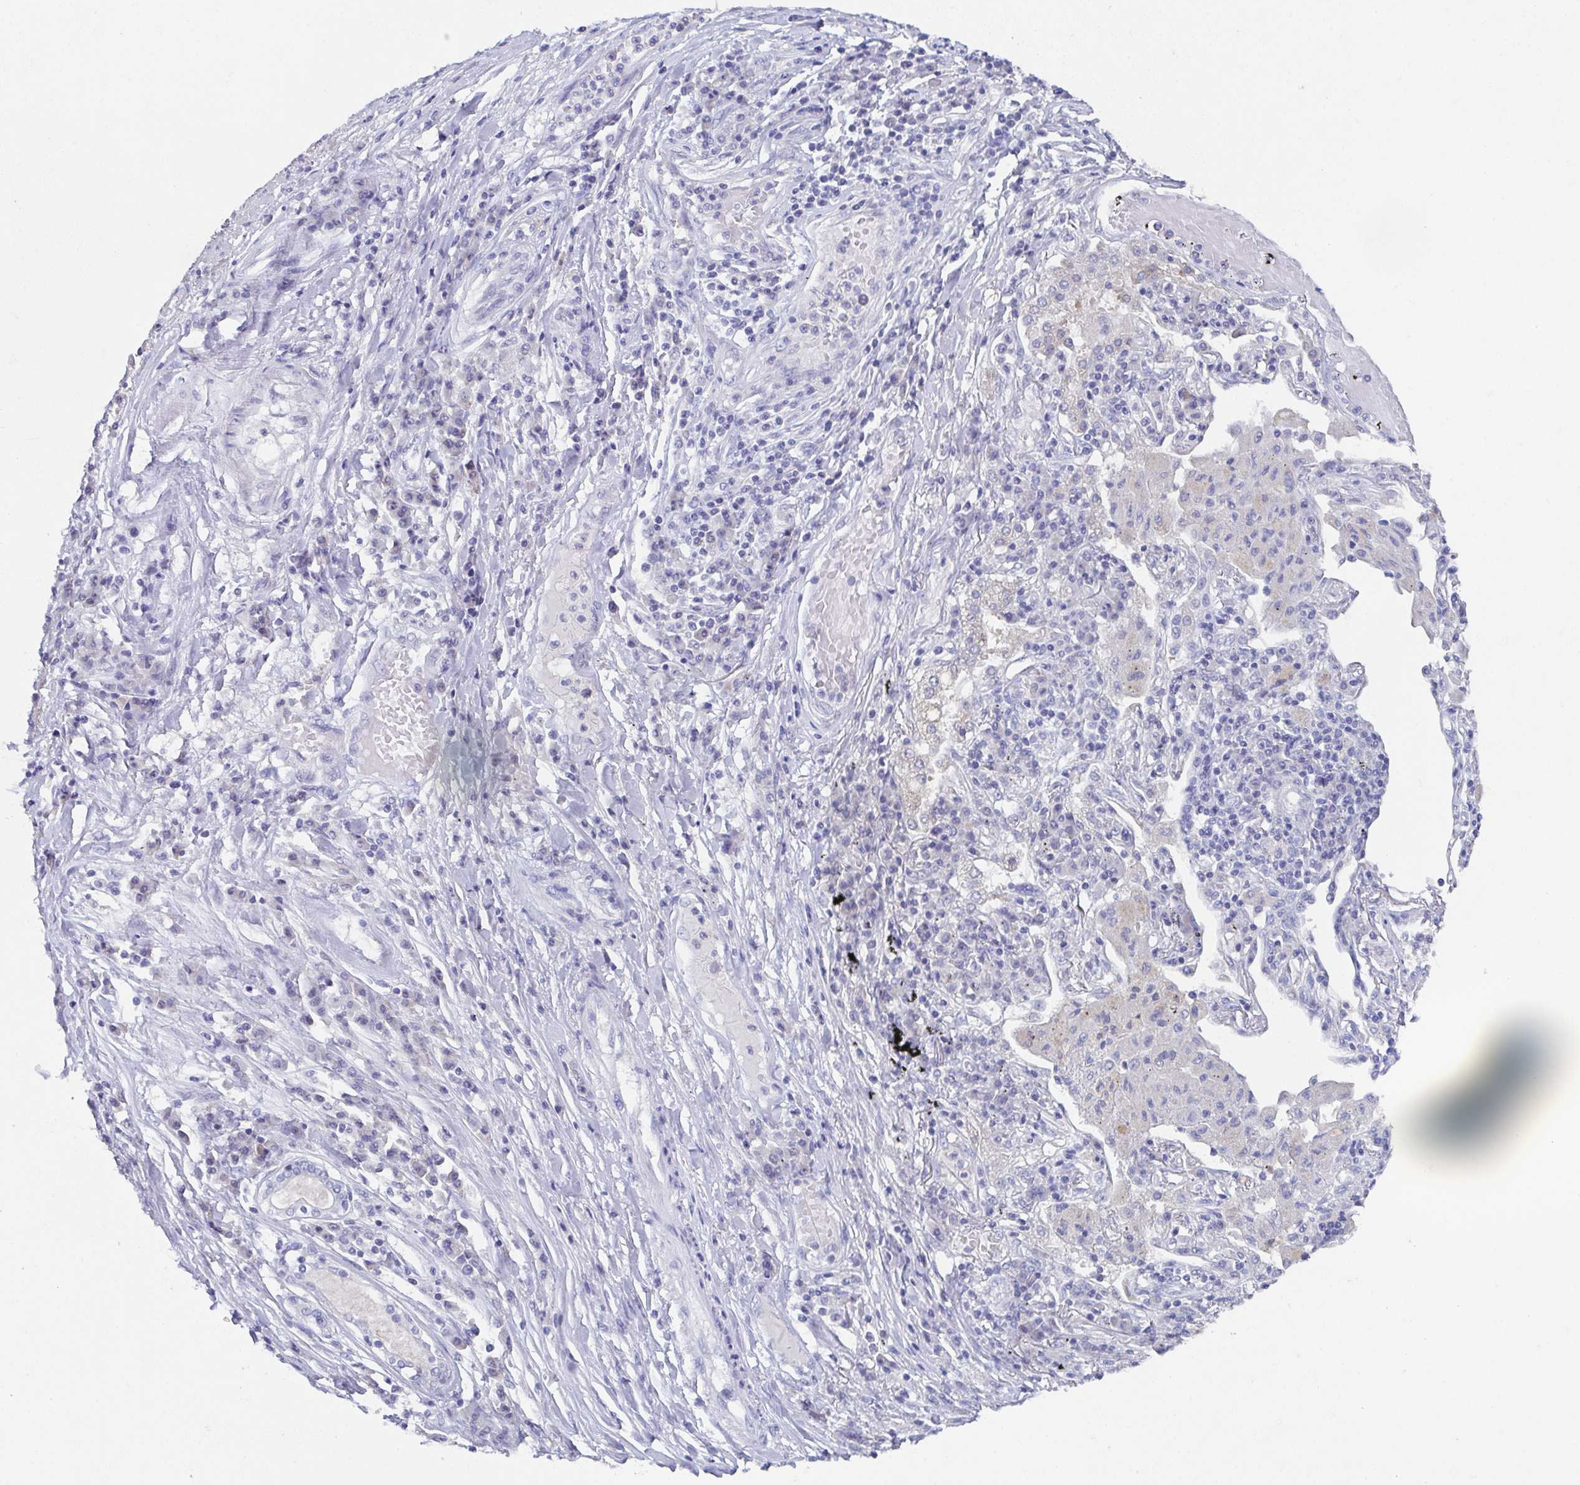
{"staining": {"intensity": "negative", "quantity": "none", "location": "none"}, "tissue": "lung cancer", "cell_type": "Tumor cells", "image_type": "cancer", "snomed": [{"axis": "morphology", "description": "Squamous cell carcinoma, NOS"}, {"axis": "topography", "description": "Lung"}], "caption": "IHC histopathology image of human lung cancer (squamous cell carcinoma) stained for a protein (brown), which demonstrates no positivity in tumor cells.", "gene": "SSC4D", "patient": {"sex": "male", "age": 73}}